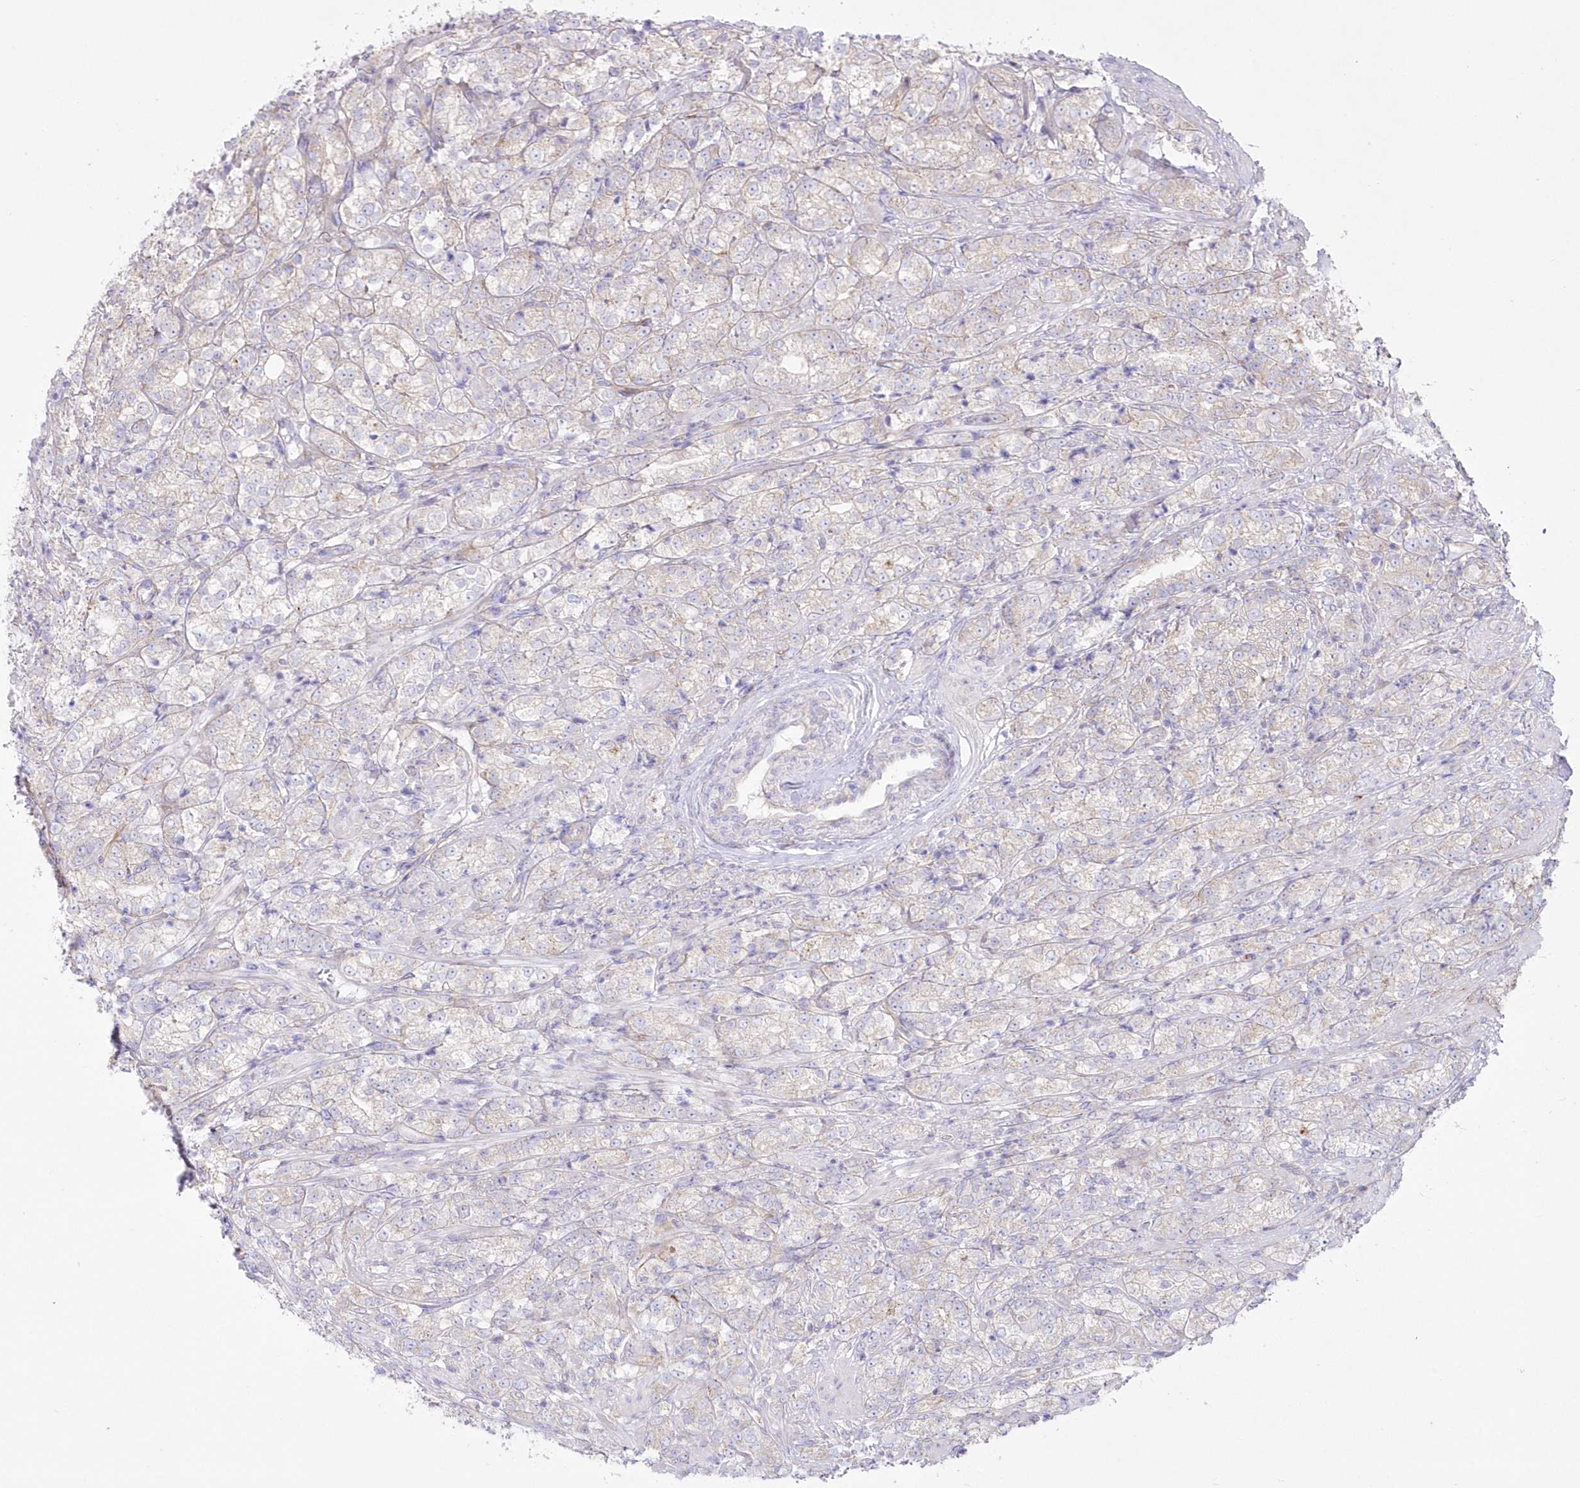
{"staining": {"intensity": "weak", "quantity": ">75%", "location": "cytoplasmic/membranous"}, "tissue": "prostate cancer", "cell_type": "Tumor cells", "image_type": "cancer", "snomed": [{"axis": "morphology", "description": "Adenocarcinoma, High grade"}, {"axis": "topography", "description": "Prostate"}], "caption": "Human adenocarcinoma (high-grade) (prostate) stained for a protein (brown) reveals weak cytoplasmic/membranous positive staining in about >75% of tumor cells.", "gene": "ZNF843", "patient": {"sex": "male", "age": 69}}